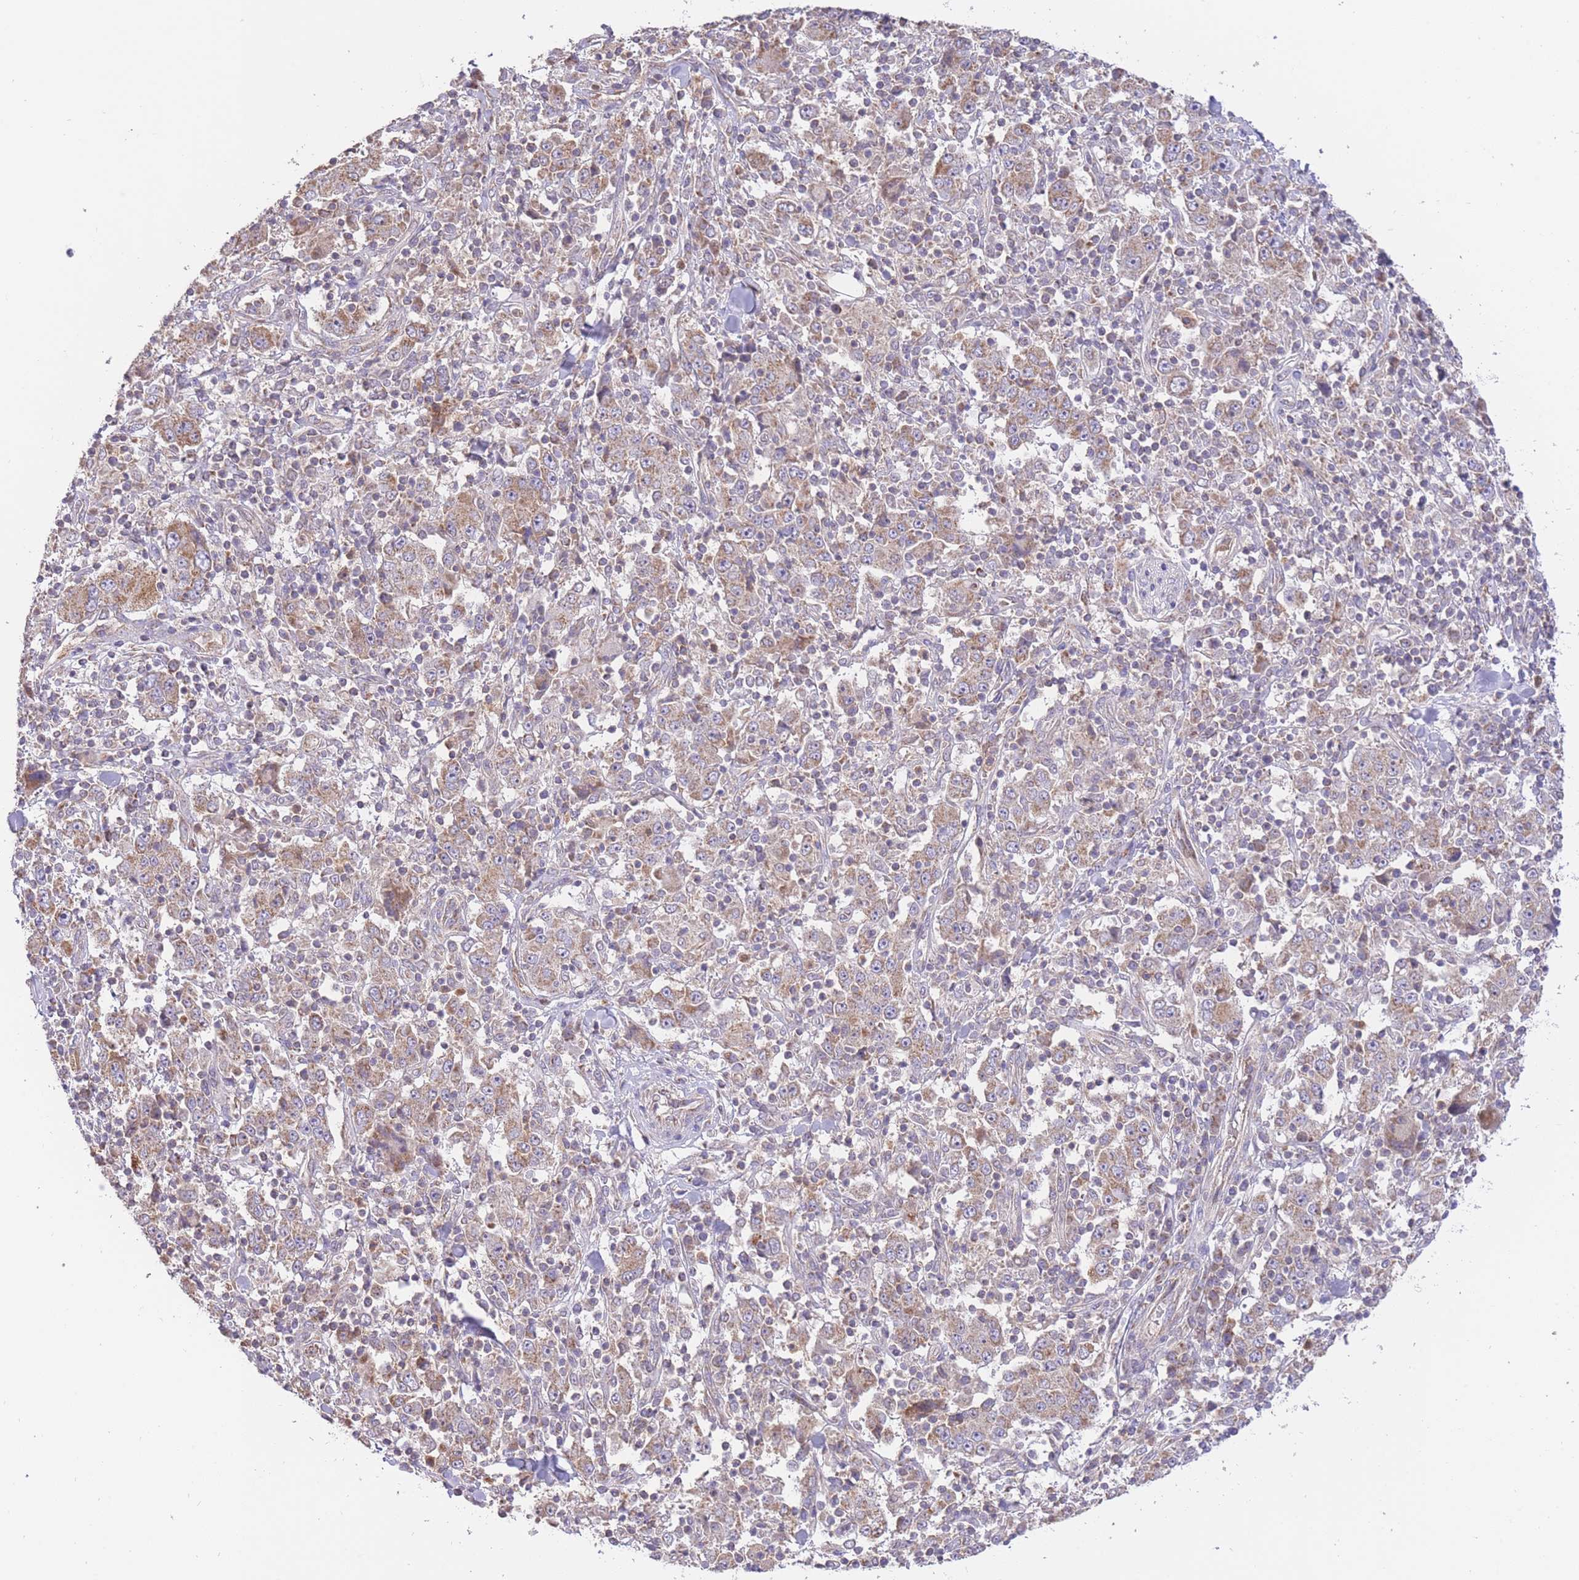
{"staining": {"intensity": "moderate", "quantity": ">75%", "location": "cytoplasmic/membranous"}, "tissue": "stomach cancer", "cell_type": "Tumor cells", "image_type": "cancer", "snomed": [{"axis": "morphology", "description": "Normal tissue, NOS"}, {"axis": "morphology", "description": "Adenocarcinoma, NOS"}, {"axis": "topography", "description": "Stomach, upper"}, {"axis": "topography", "description": "Stomach"}], "caption": "Immunohistochemical staining of human stomach cancer (adenocarcinoma) shows moderate cytoplasmic/membranous protein expression in approximately >75% of tumor cells.", "gene": "PREP", "patient": {"sex": "male", "age": 59}}